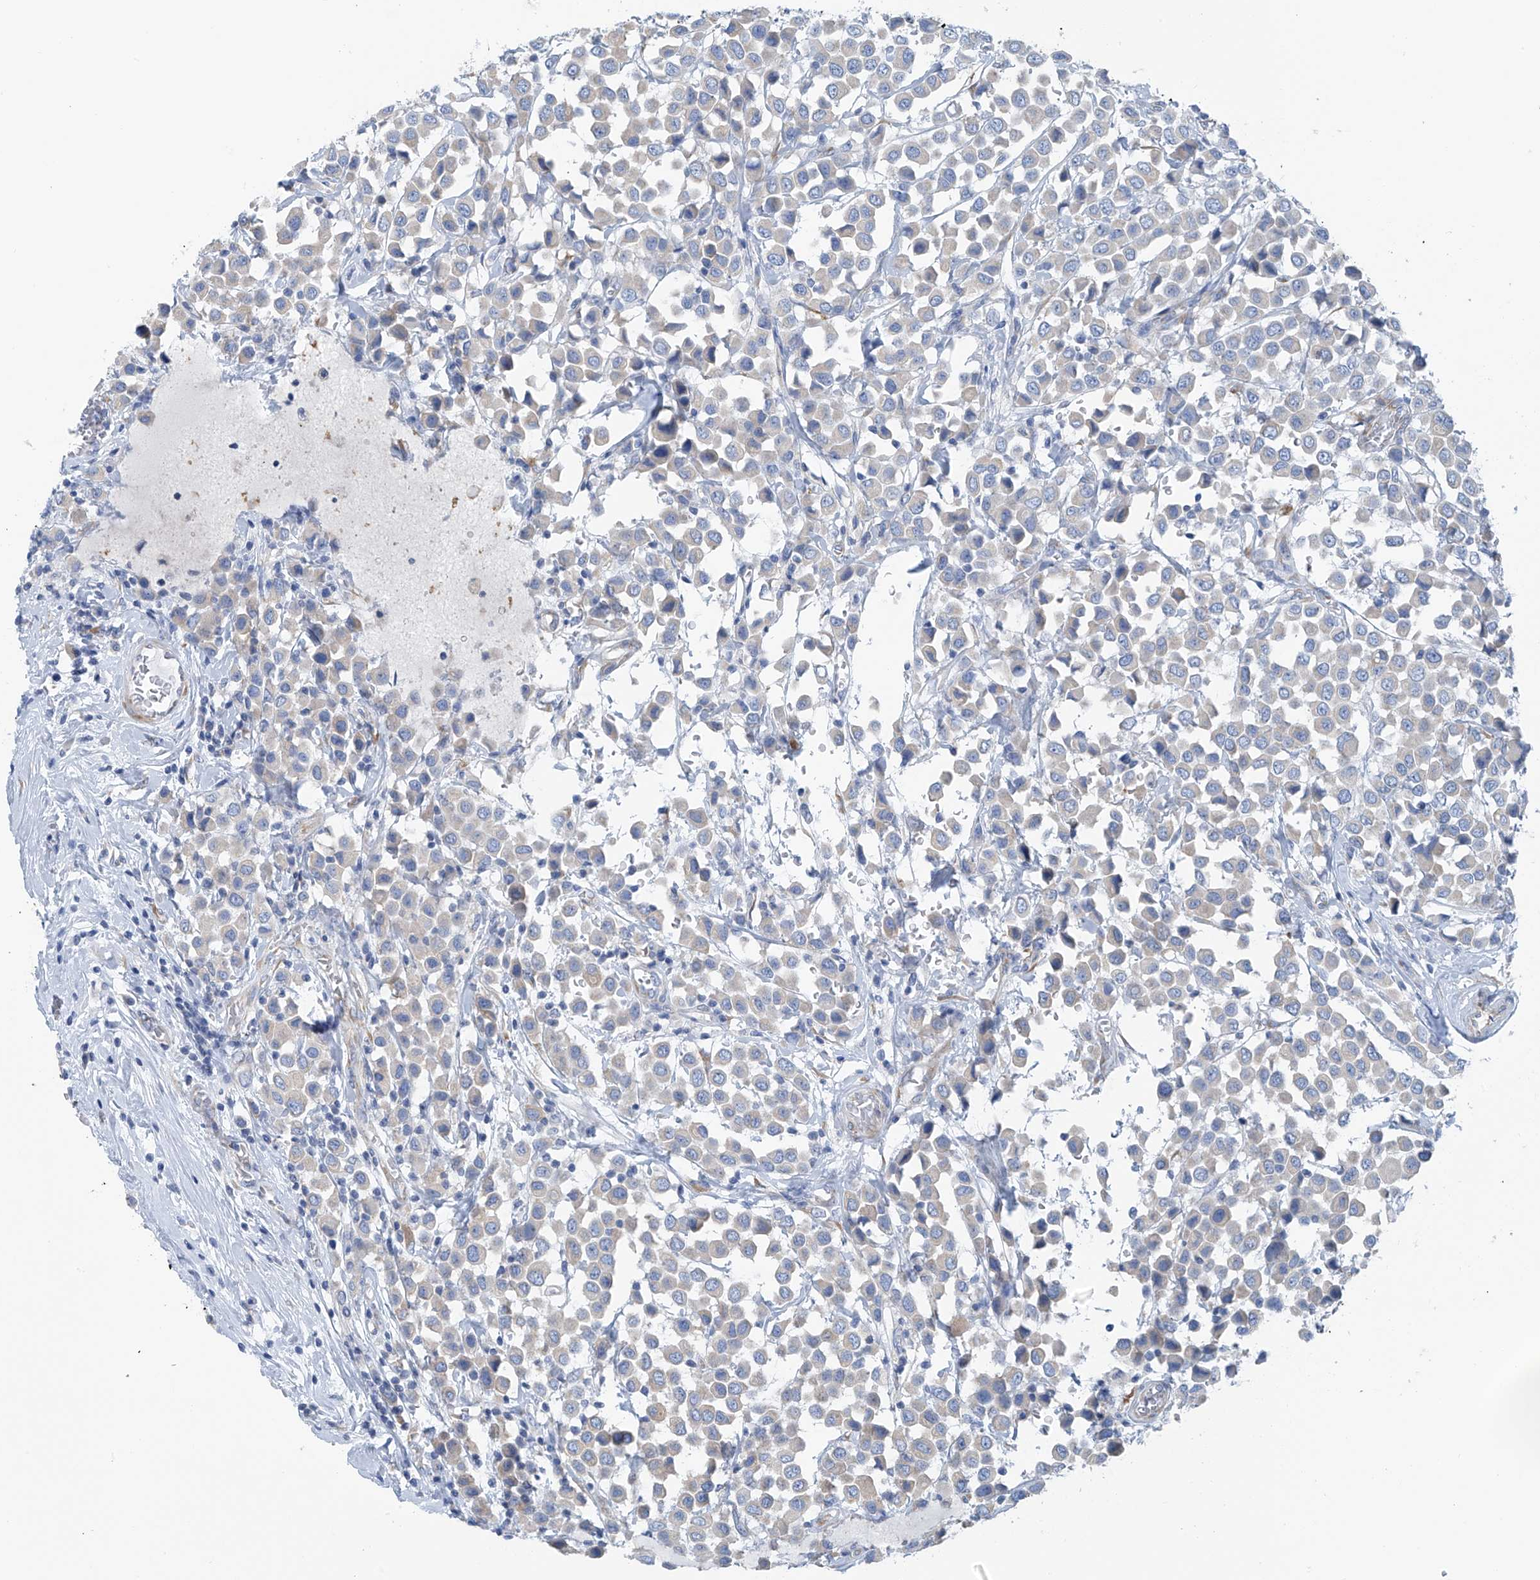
{"staining": {"intensity": "negative", "quantity": "none", "location": "none"}, "tissue": "breast cancer", "cell_type": "Tumor cells", "image_type": "cancer", "snomed": [{"axis": "morphology", "description": "Duct carcinoma"}, {"axis": "topography", "description": "Breast"}], "caption": "Immunohistochemistry (IHC) histopathology image of human breast cancer (invasive ductal carcinoma) stained for a protein (brown), which demonstrates no expression in tumor cells.", "gene": "RCN2", "patient": {"sex": "female", "age": 61}}